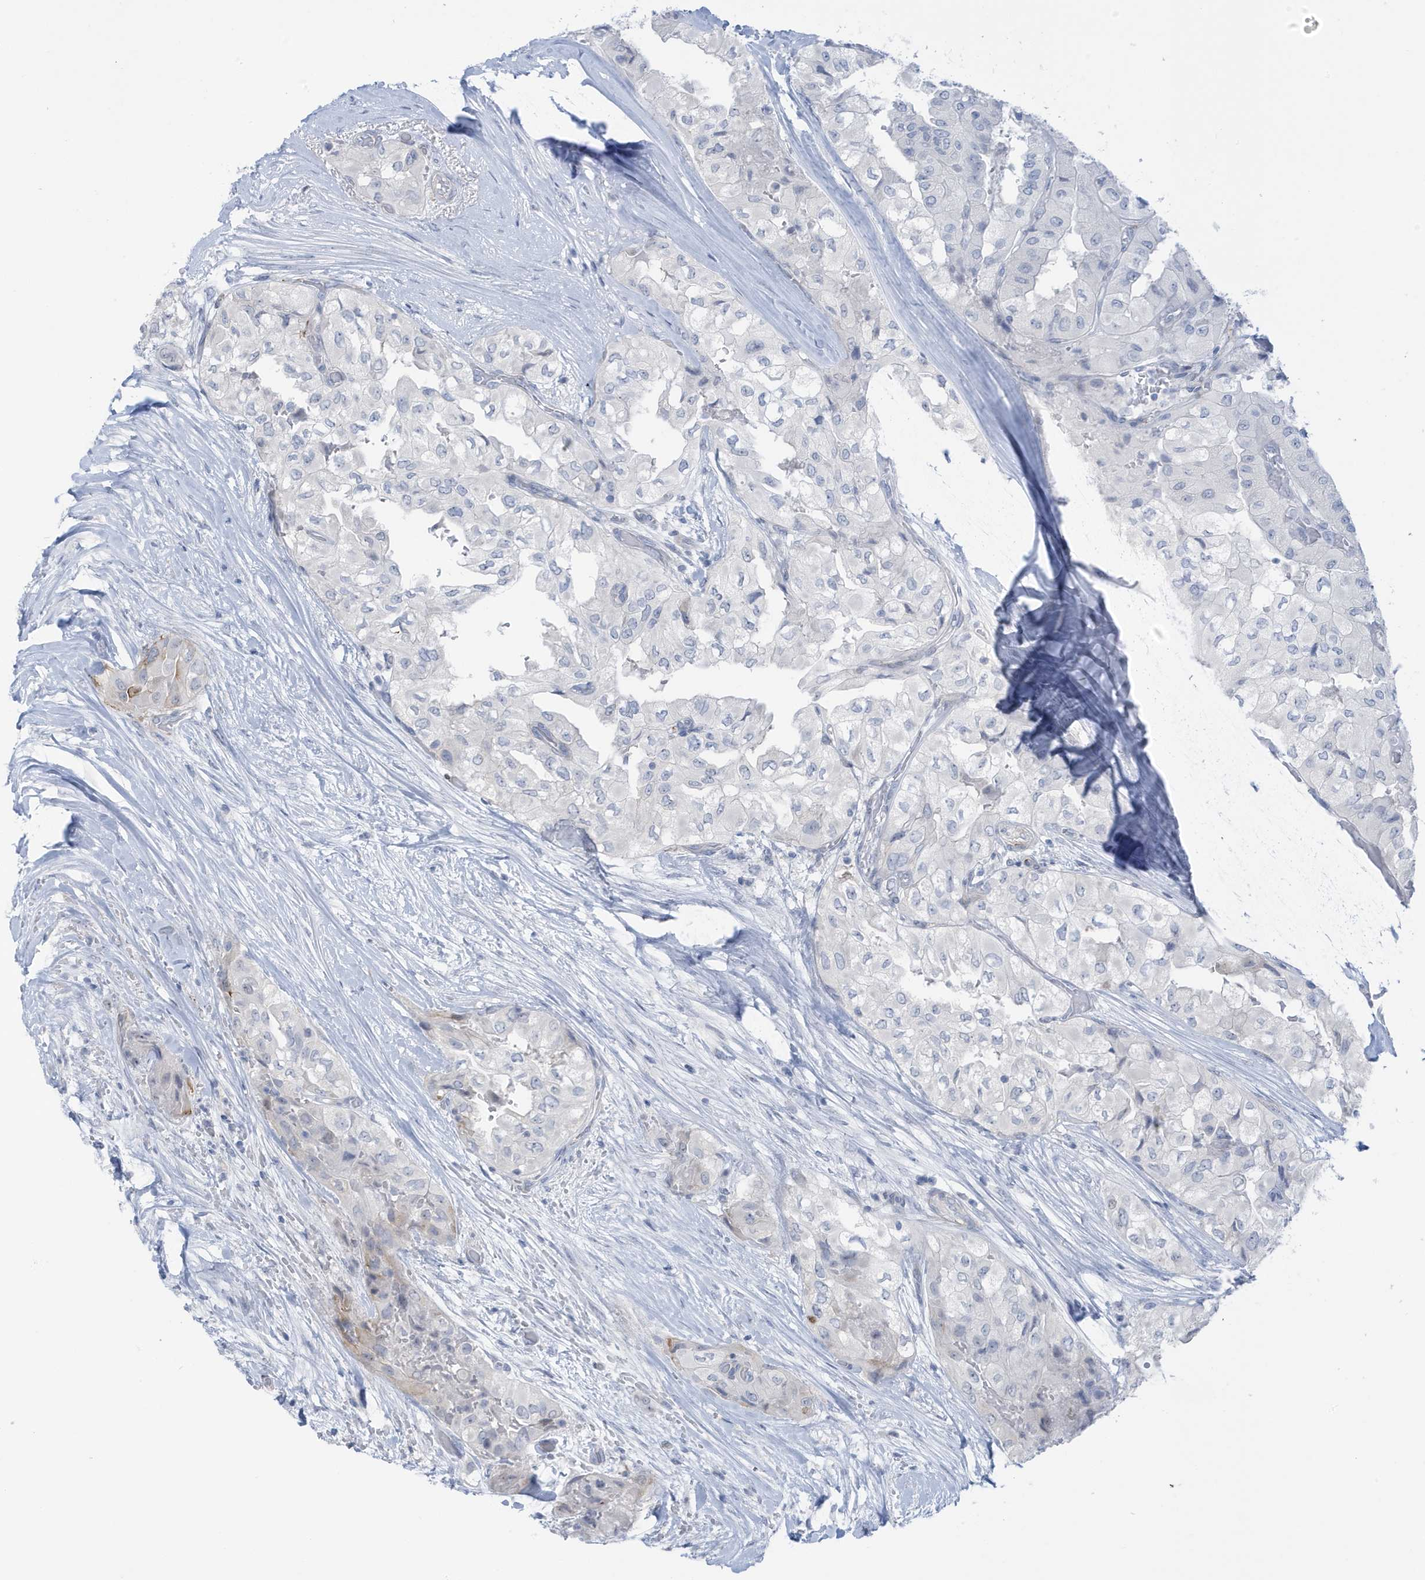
{"staining": {"intensity": "negative", "quantity": "none", "location": "none"}, "tissue": "thyroid cancer", "cell_type": "Tumor cells", "image_type": "cancer", "snomed": [{"axis": "morphology", "description": "Papillary adenocarcinoma, NOS"}, {"axis": "topography", "description": "Thyroid gland"}], "caption": "DAB immunohistochemical staining of papillary adenocarcinoma (thyroid) demonstrates no significant expression in tumor cells.", "gene": "PERM1", "patient": {"sex": "female", "age": 59}}